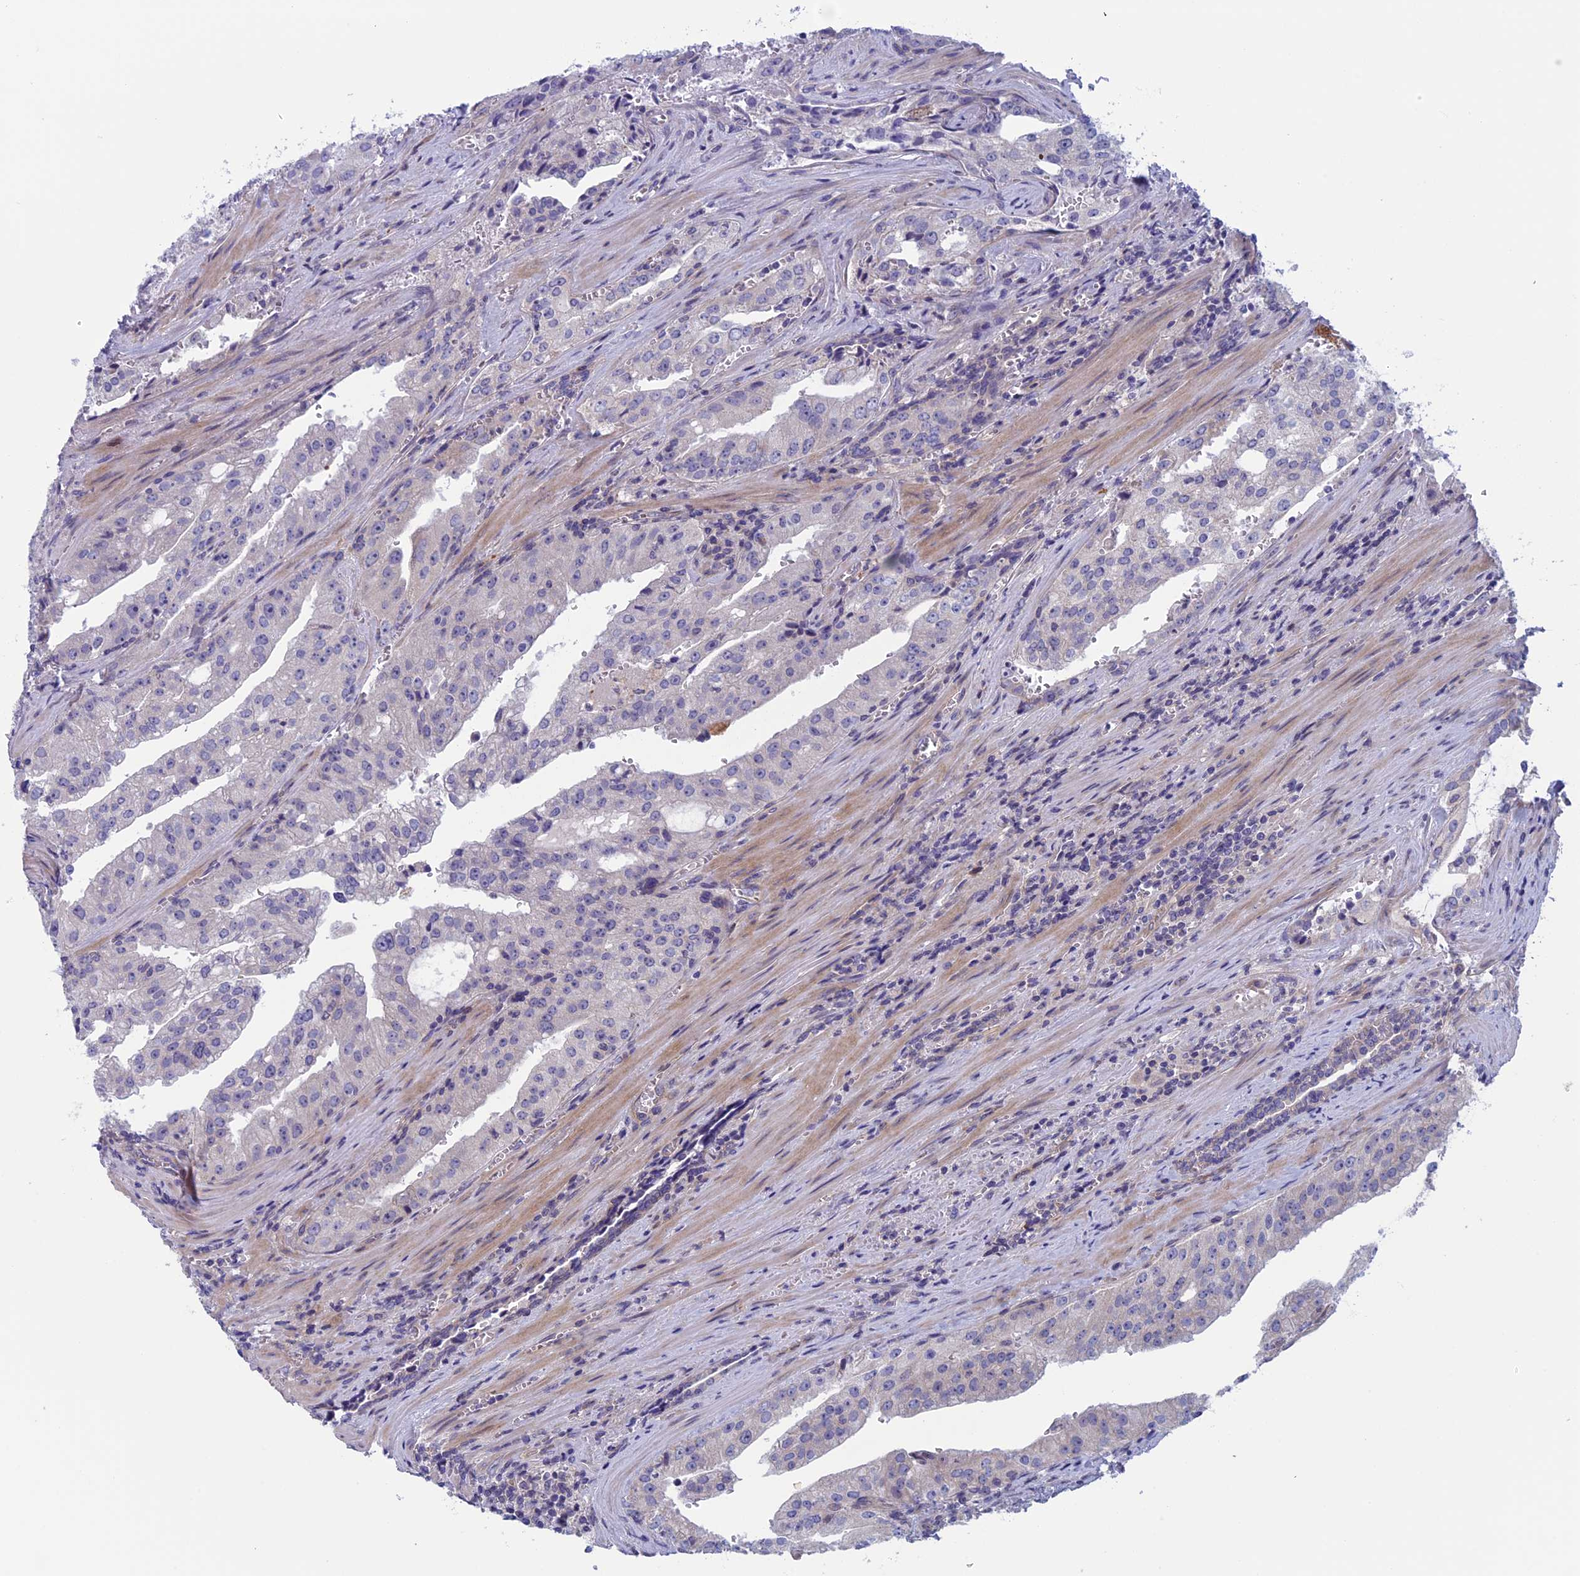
{"staining": {"intensity": "negative", "quantity": "none", "location": "none"}, "tissue": "prostate cancer", "cell_type": "Tumor cells", "image_type": "cancer", "snomed": [{"axis": "morphology", "description": "Adenocarcinoma, High grade"}, {"axis": "topography", "description": "Prostate"}], "caption": "Immunohistochemical staining of adenocarcinoma (high-grade) (prostate) demonstrates no significant positivity in tumor cells.", "gene": "CNOT6L", "patient": {"sex": "male", "age": 68}}